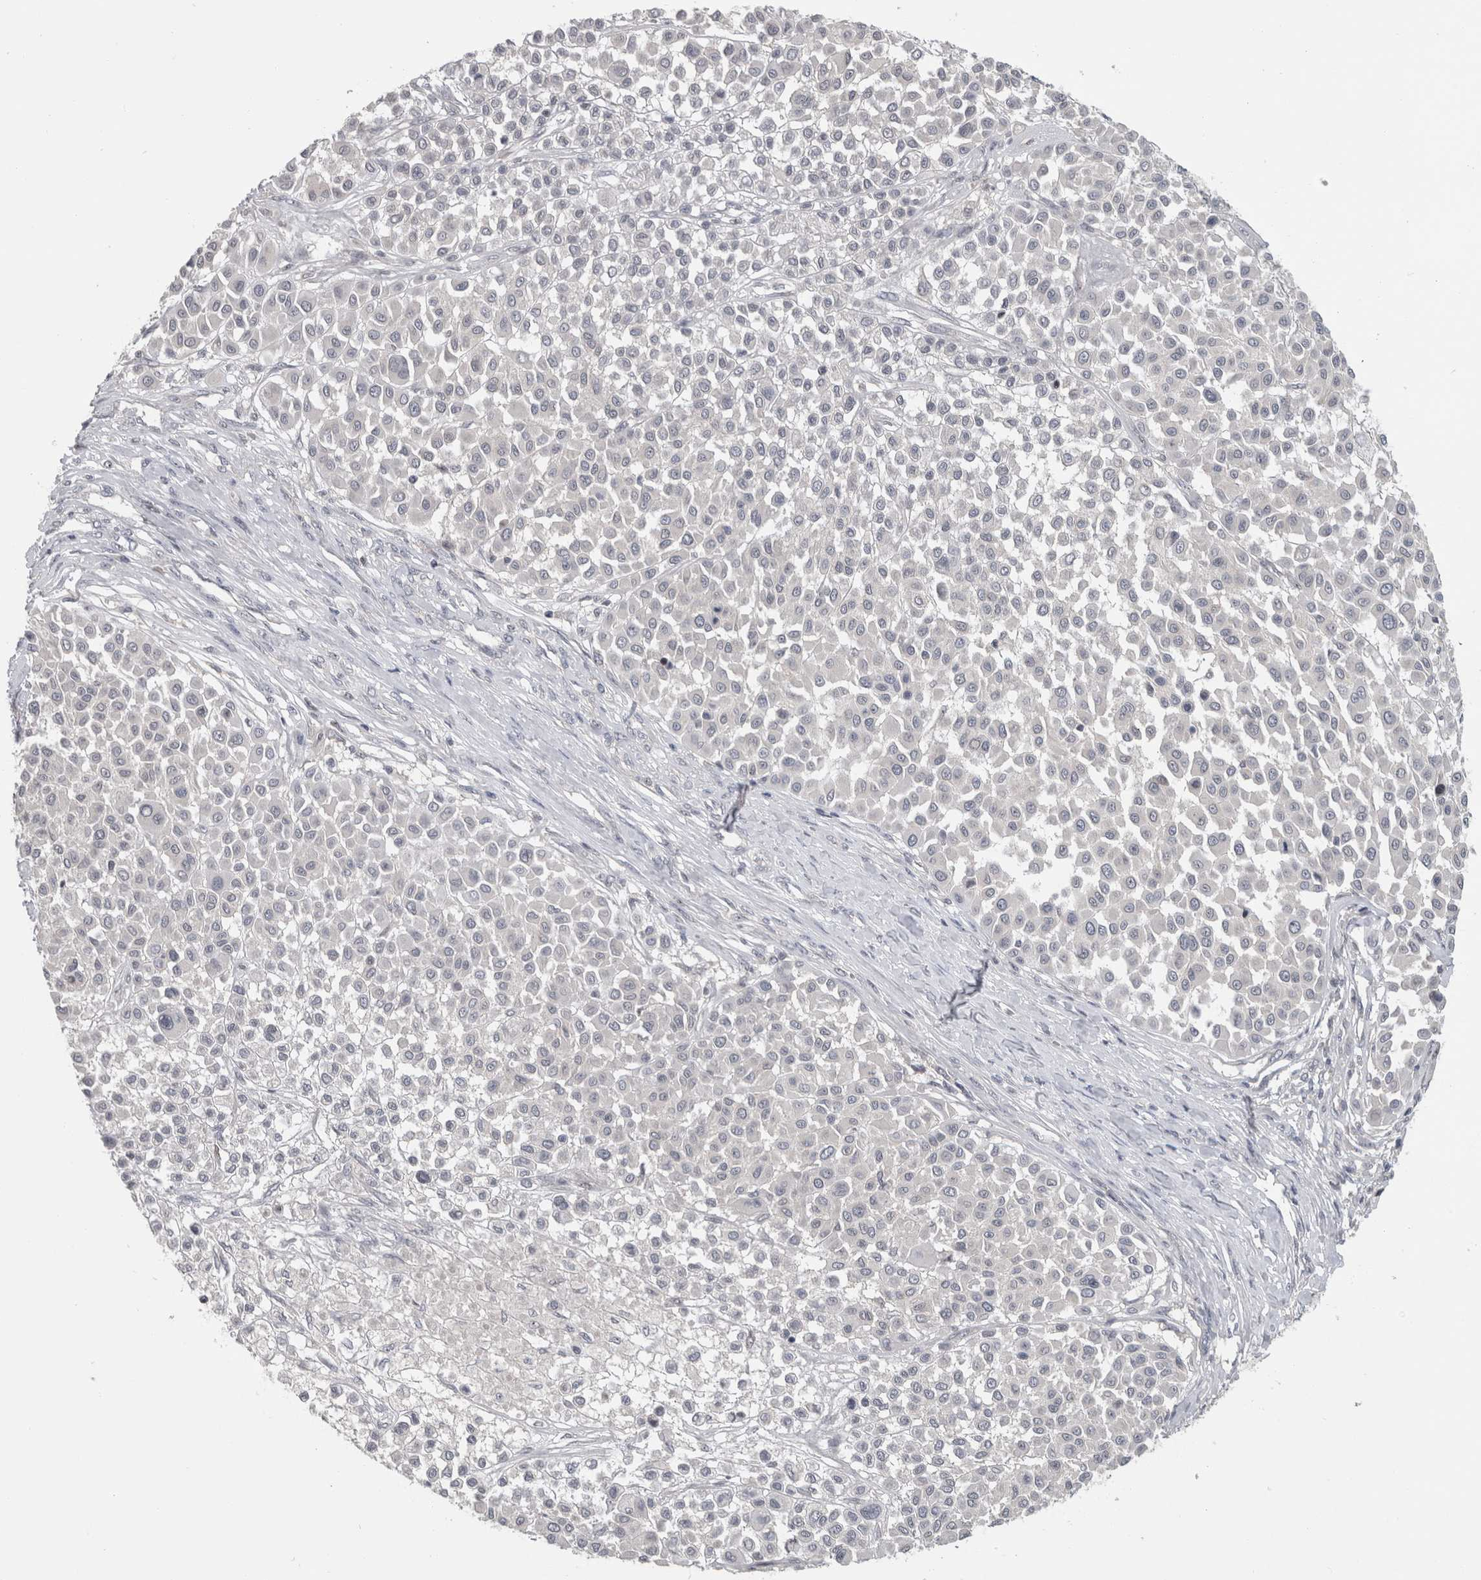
{"staining": {"intensity": "negative", "quantity": "none", "location": "none"}, "tissue": "melanoma", "cell_type": "Tumor cells", "image_type": "cancer", "snomed": [{"axis": "morphology", "description": "Malignant melanoma, Metastatic site"}, {"axis": "topography", "description": "Soft tissue"}], "caption": "DAB immunohistochemical staining of malignant melanoma (metastatic site) displays no significant positivity in tumor cells.", "gene": "RBM28", "patient": {"sex": "male", "age": 41}}